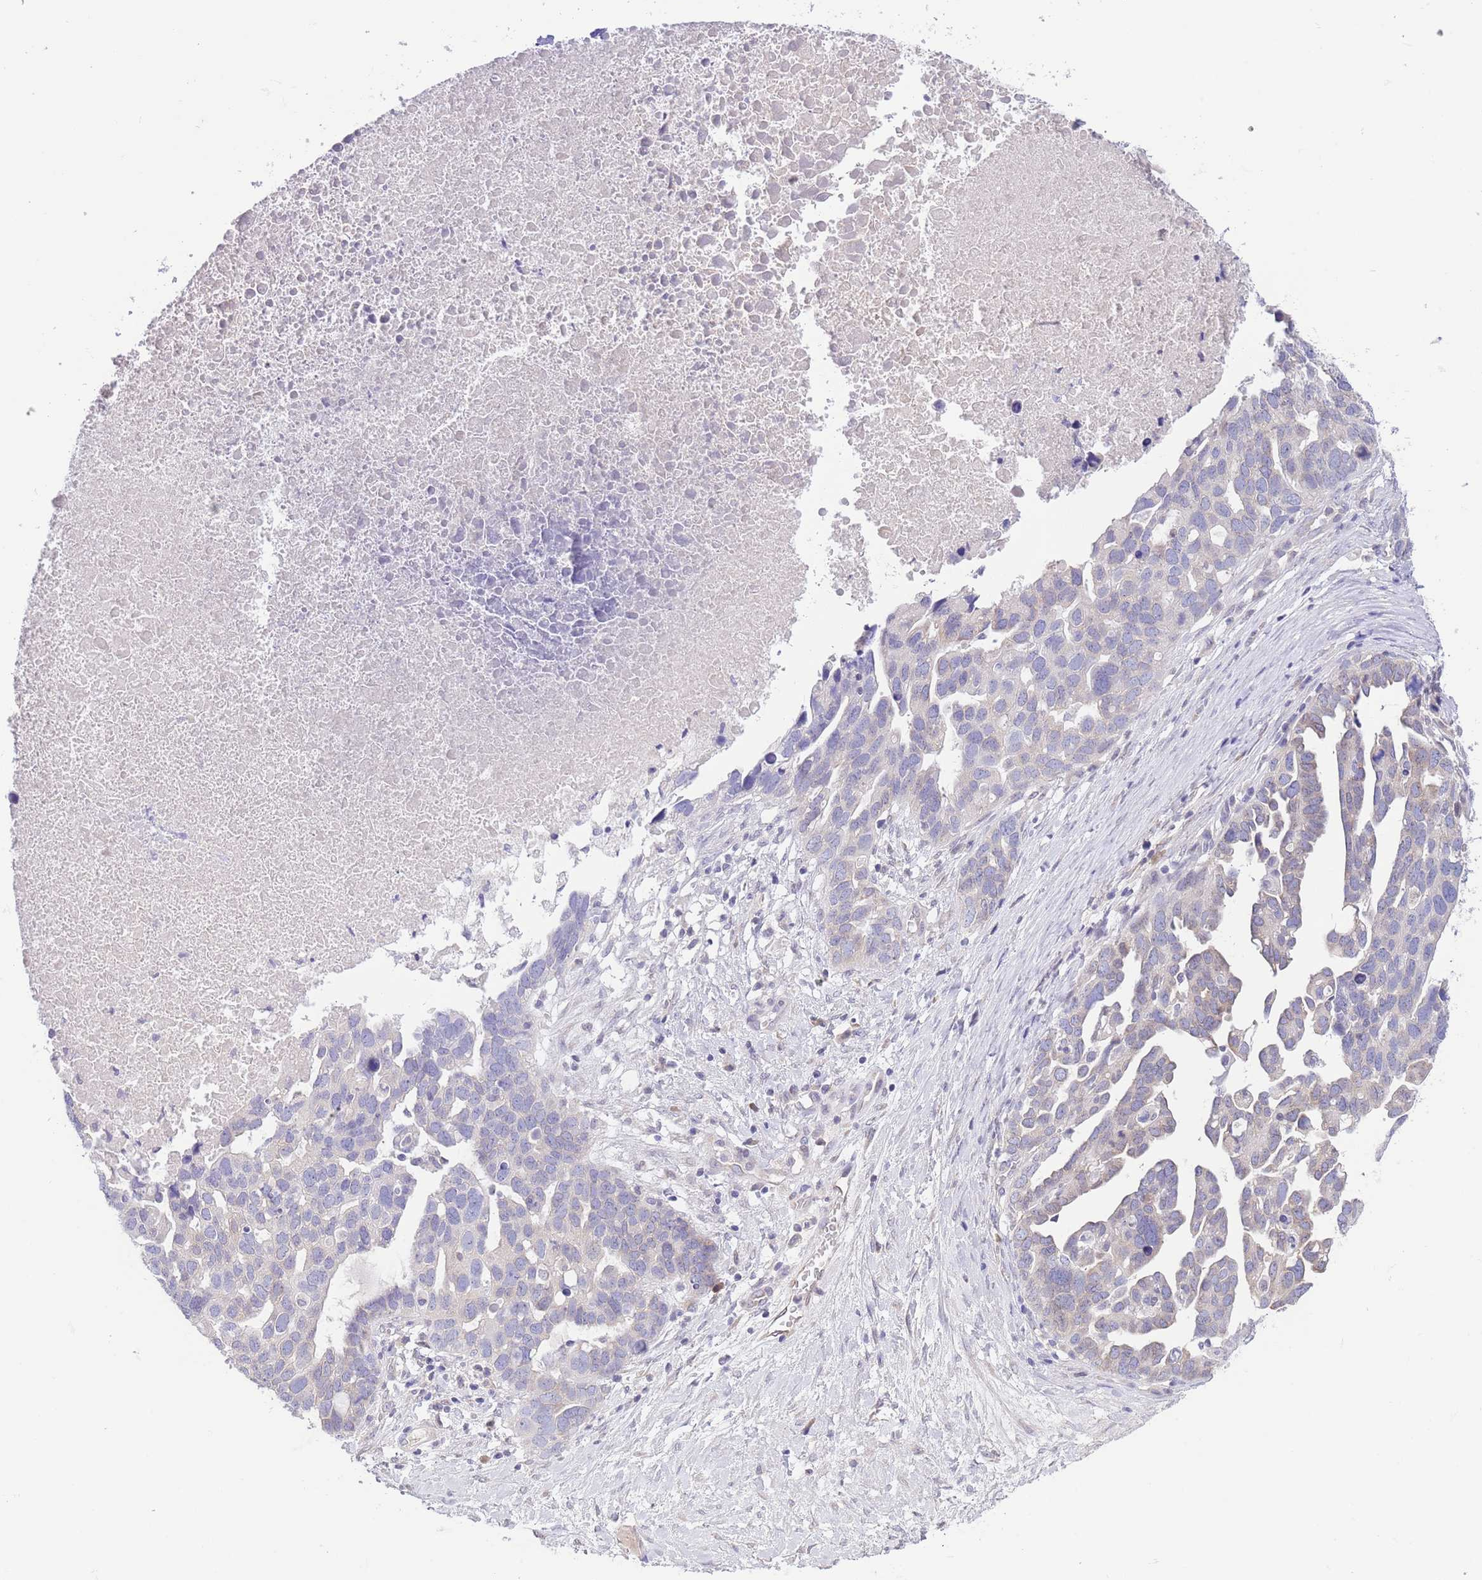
{"staining": {"intensity": "negative", "quantity": "none", "location": "none"}, "tissue": "ovarian cancer", "cell_type": "Tumor cells", "image_type": "cancer", "snomed": [{"axis": "morphology", "description": "Cystadenocarcinoma, serous, NOS"}, {"axis": "topography", "description": "Ovary"}], "caption": "Human ovarian serous cystadenocarcinoma stained for a protein using immunohistochemistry demonstrates no staining in tumor cells.", "gene": "EBPL", "patient": {"sex": "female", "age": 54}}